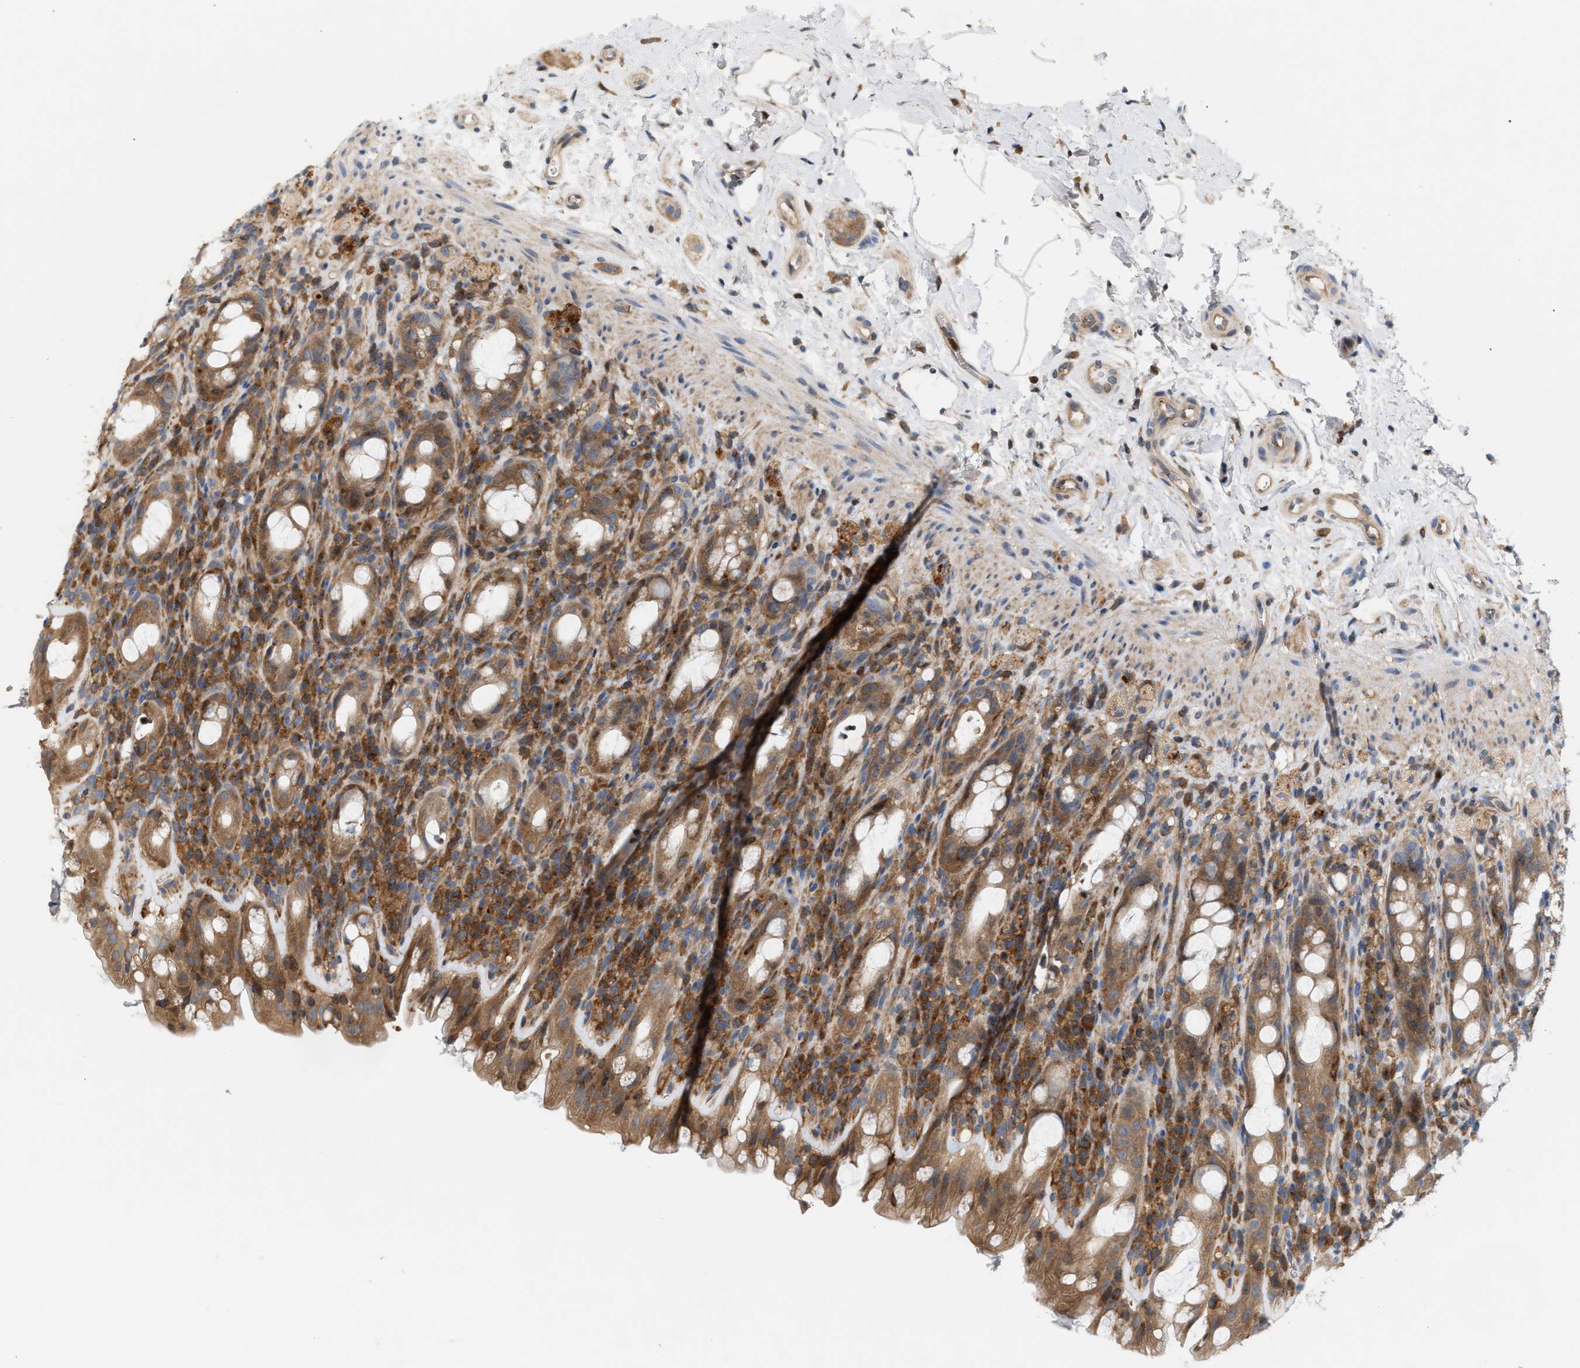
{"staining": {"intensity": "moderate", "quantity": ">75%", "location": "cytoplasmic/membranous"}, "tissue": "rectum", "cell_type": "Glandular cells", "image_type": "normal", "snomed": [{"axis": "morphology", "description": "Normal tissue, NOS"}, {"axis": "topography", "description": "Rectum"}], "caption": "This is a histology image of IHC staining of benign rectum, which shows moderate positivity in the cytoplasmic/membranous of glandular cells.", "gene": "DBNL", "patient": {"sex": "male", "age": 44}}